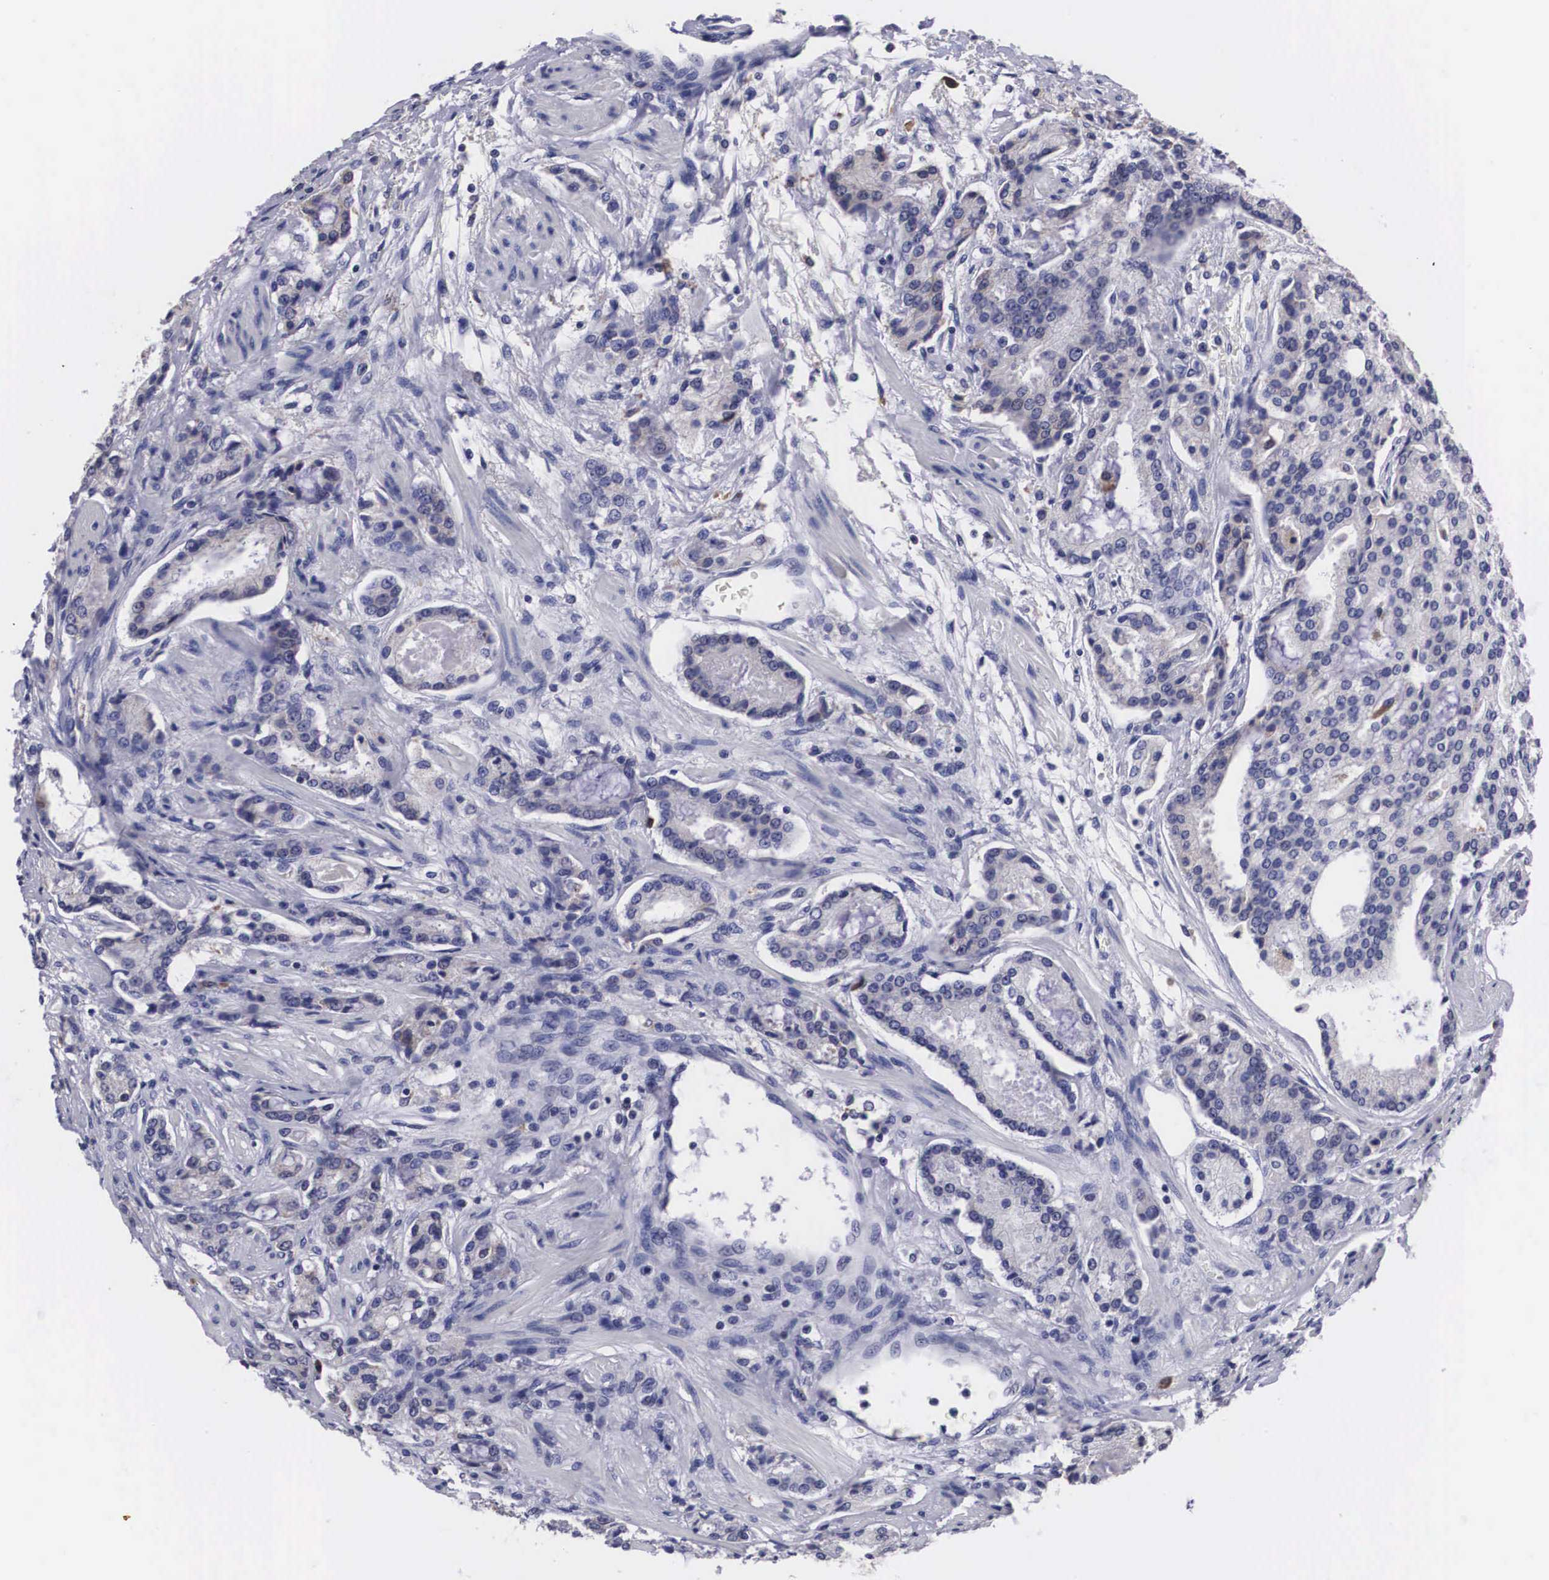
{"staining": {"intensity": "weak", "quantity": "25%-75%", "location": "cytoplasmic/membranous"}, "tissue": "prostate cancer", "cell_type": "Tumor cells", "image_type": "cancer", "snomed": [{"axis": "morphology", "description": "Adenocarcinoma, Medium grade"}, {"axis": "topography", "description": "Prostate"}], "caption": "Tumor cells demonstrate low levels of weak cytoplasmic/membranous staining in about 25%-75% of cells in human prostate cancer (medium-grade adenocarcinoma). (brown staining indicates protein expression, while blue staining denotes nuclei).", "gene": "CRELD2", "patient": {"sex": "male", "age": 72}}